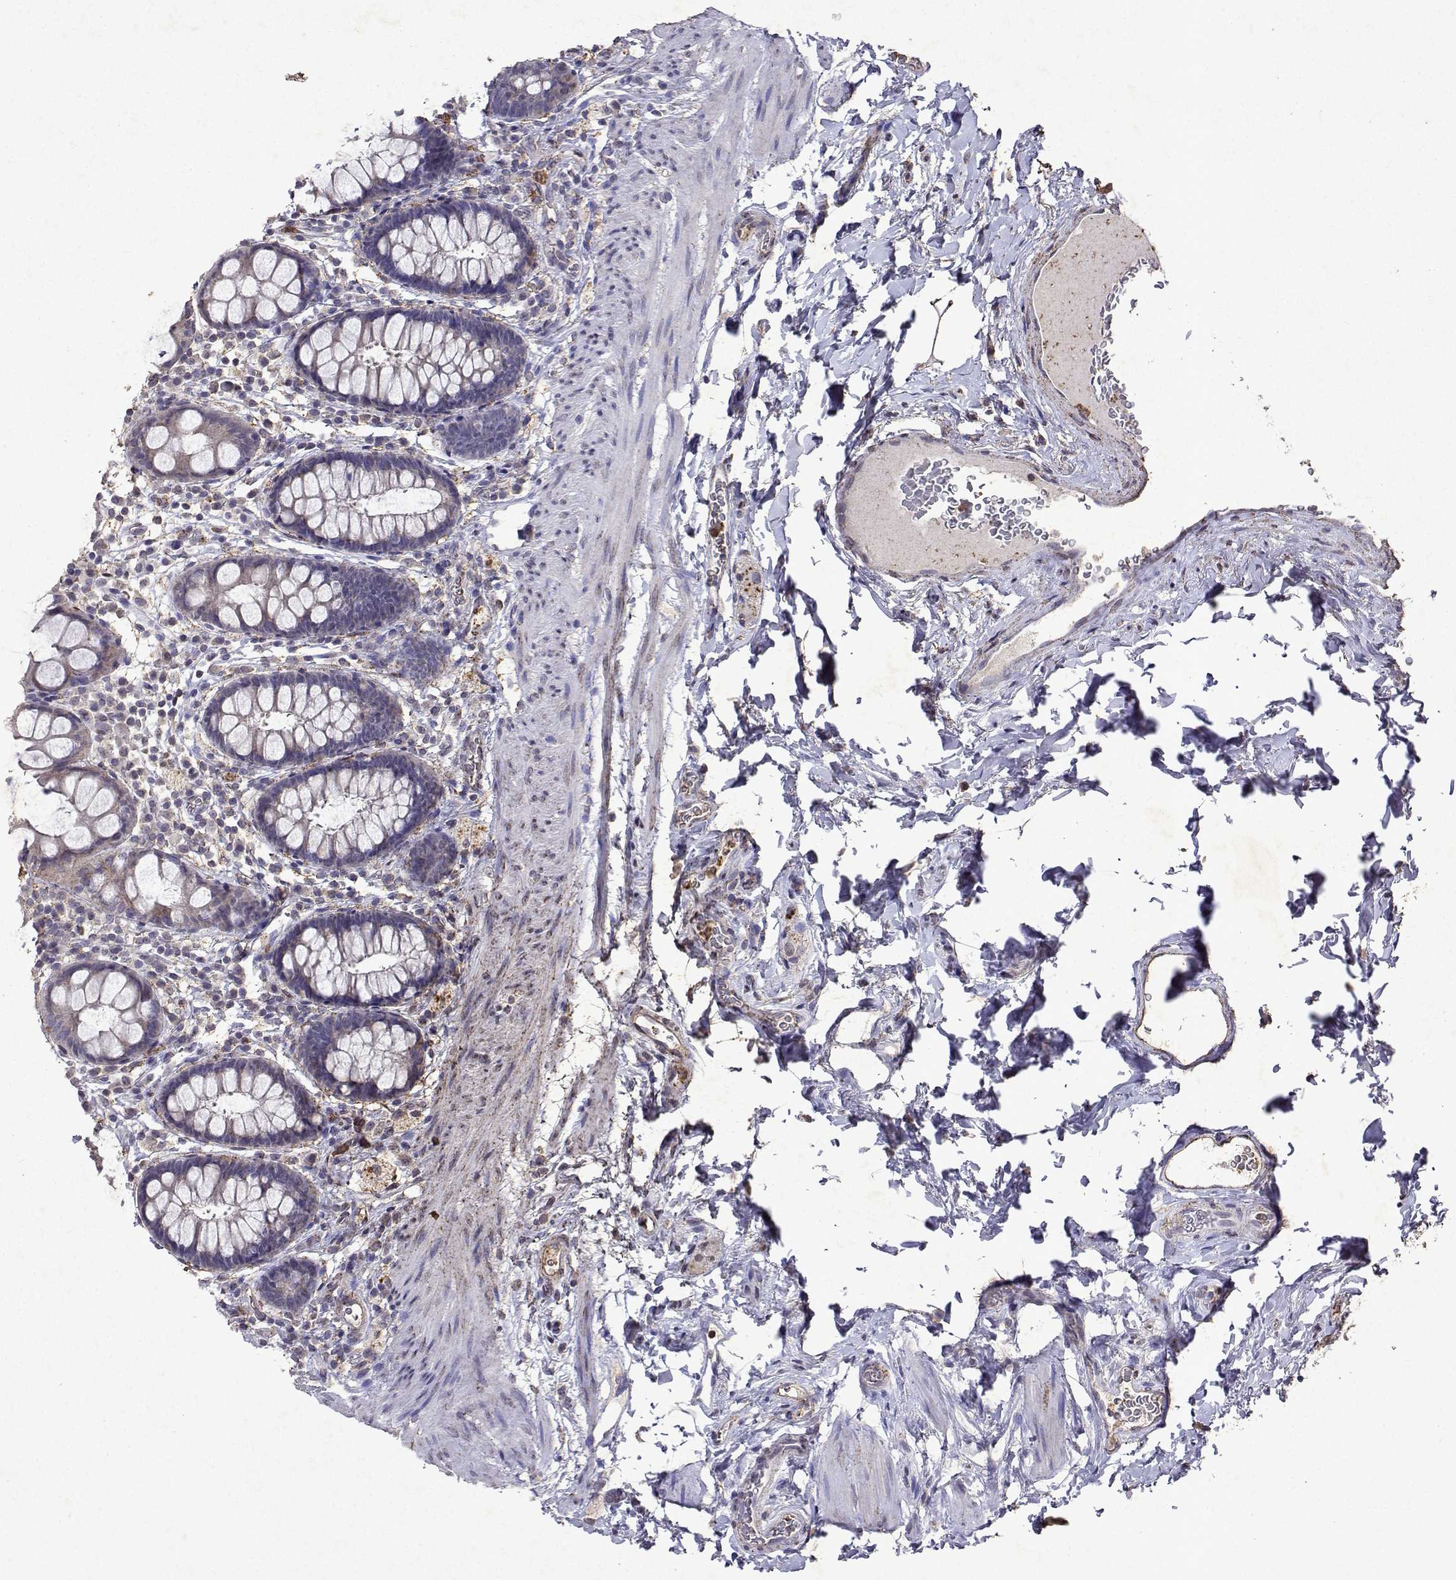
{"staining": {"intensity": "negative", "quantity": "none", "location": "none"}, "tissue": "rectum", "cell_type": "Glandular cells", "image_type": "normal", "snomed": [{"axis": "morphology", "description": "Normal tissue, NOS"}, {"axis": "topography", "description": "Rectum"}, {"axis": "topography", "description": "Peripheral nerve tissue"}], "caption": "Immunohistochemistry image of normal human rectum stained for a protein (brown), which shows no expression in glandular cells.", "gene": "DUSP28", "patient": {"sex": "female", "age": 69}}